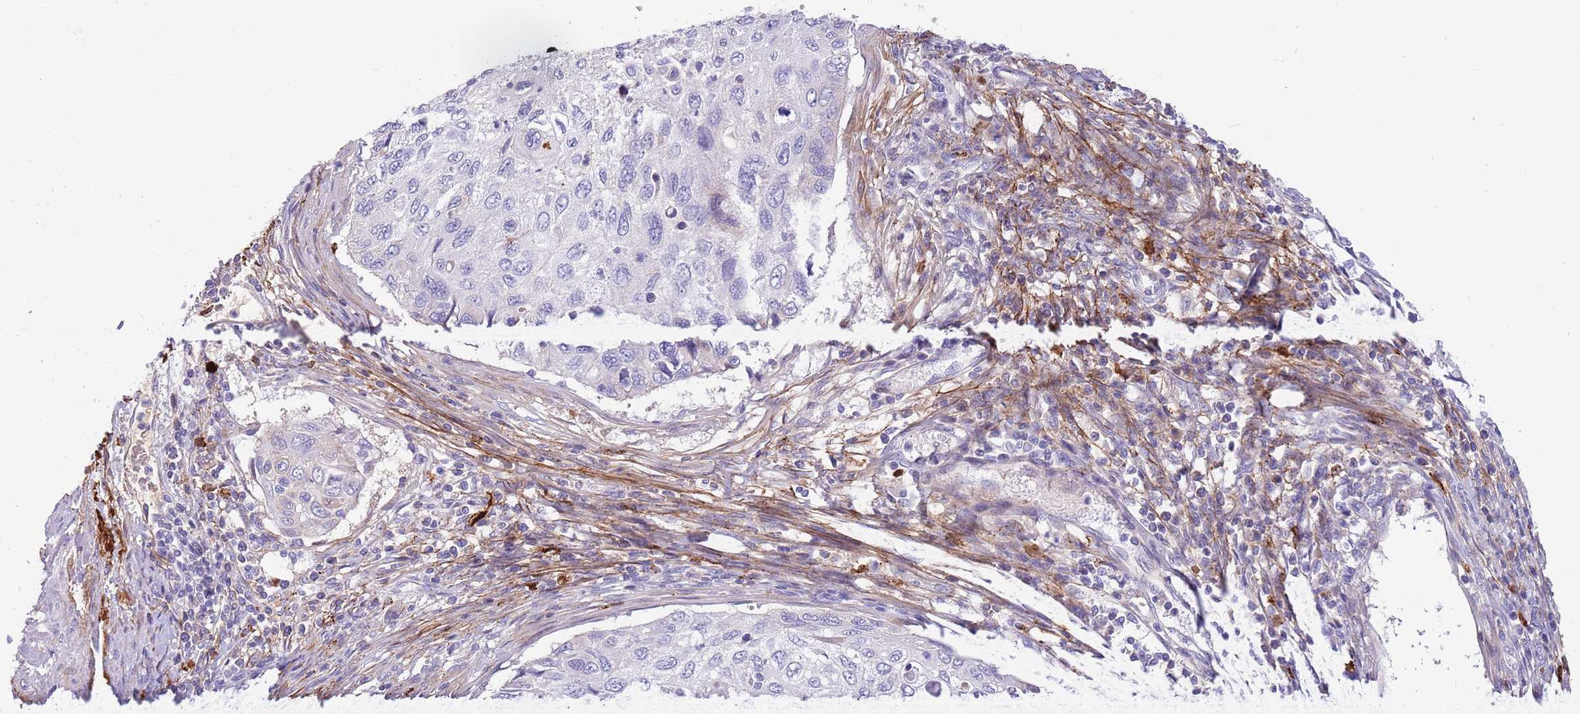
{"staining": {"intensity": "negative", "quantity": "none", "location": "none"}, "tissue": "cervical cancer", "cell_type": "Tumor cells", "image_type": "cancer", "snomed": [{"axis": "morphology", "description": "Squamous cell carcinoma, NOS"}, {"axis": "topography", "description": "Cervix"}], "caption": "Squamous cell carcinoma (cervical) was stained to show a protein in brown. There is no significant staining in tumor cells.", "gene": "LEPROTL1", "patient": {"sex": "female", "age": 70}}